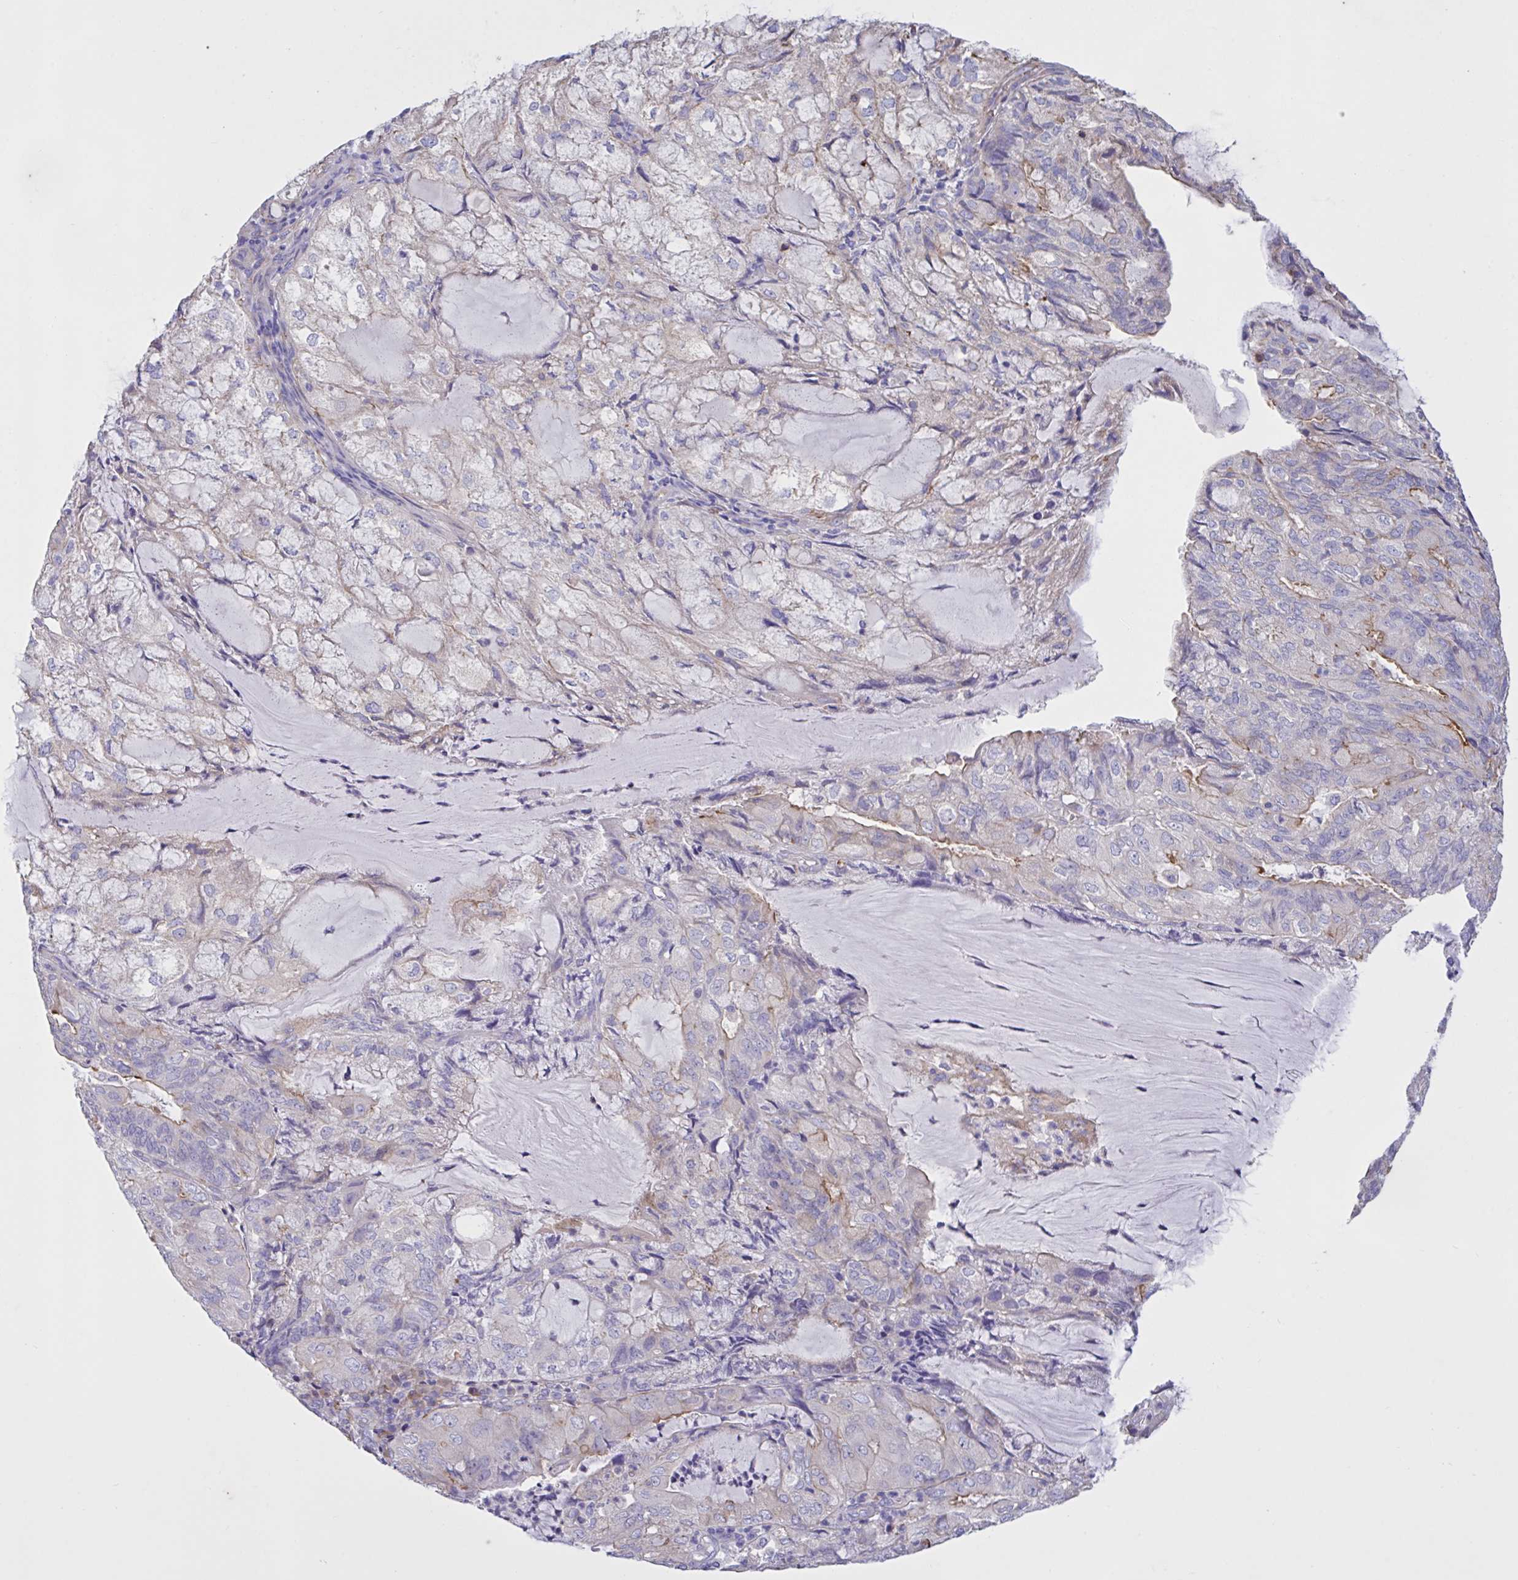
{"staining": {"intensity": "moderate", "quantity": "<25%", "location": "cytoplasmic/membranous"}, "tissue": "endometrial cancer", "cell_type": "Tumor cells", "image_type": "cancer", "snomed": [{"axis": "morphology", "description": "Adenocarcinoma, NOS"}, {"axis": "topography", "description": "Endometrium"}], "caption": "Brown immunohistochemical staining in endometrial cancer exhibits moderate cytoplasmic/membranous expression in about <25% of tumor cells.", "gene": "SLC66A1", "patient": {"sex": "female", "age": 81}}